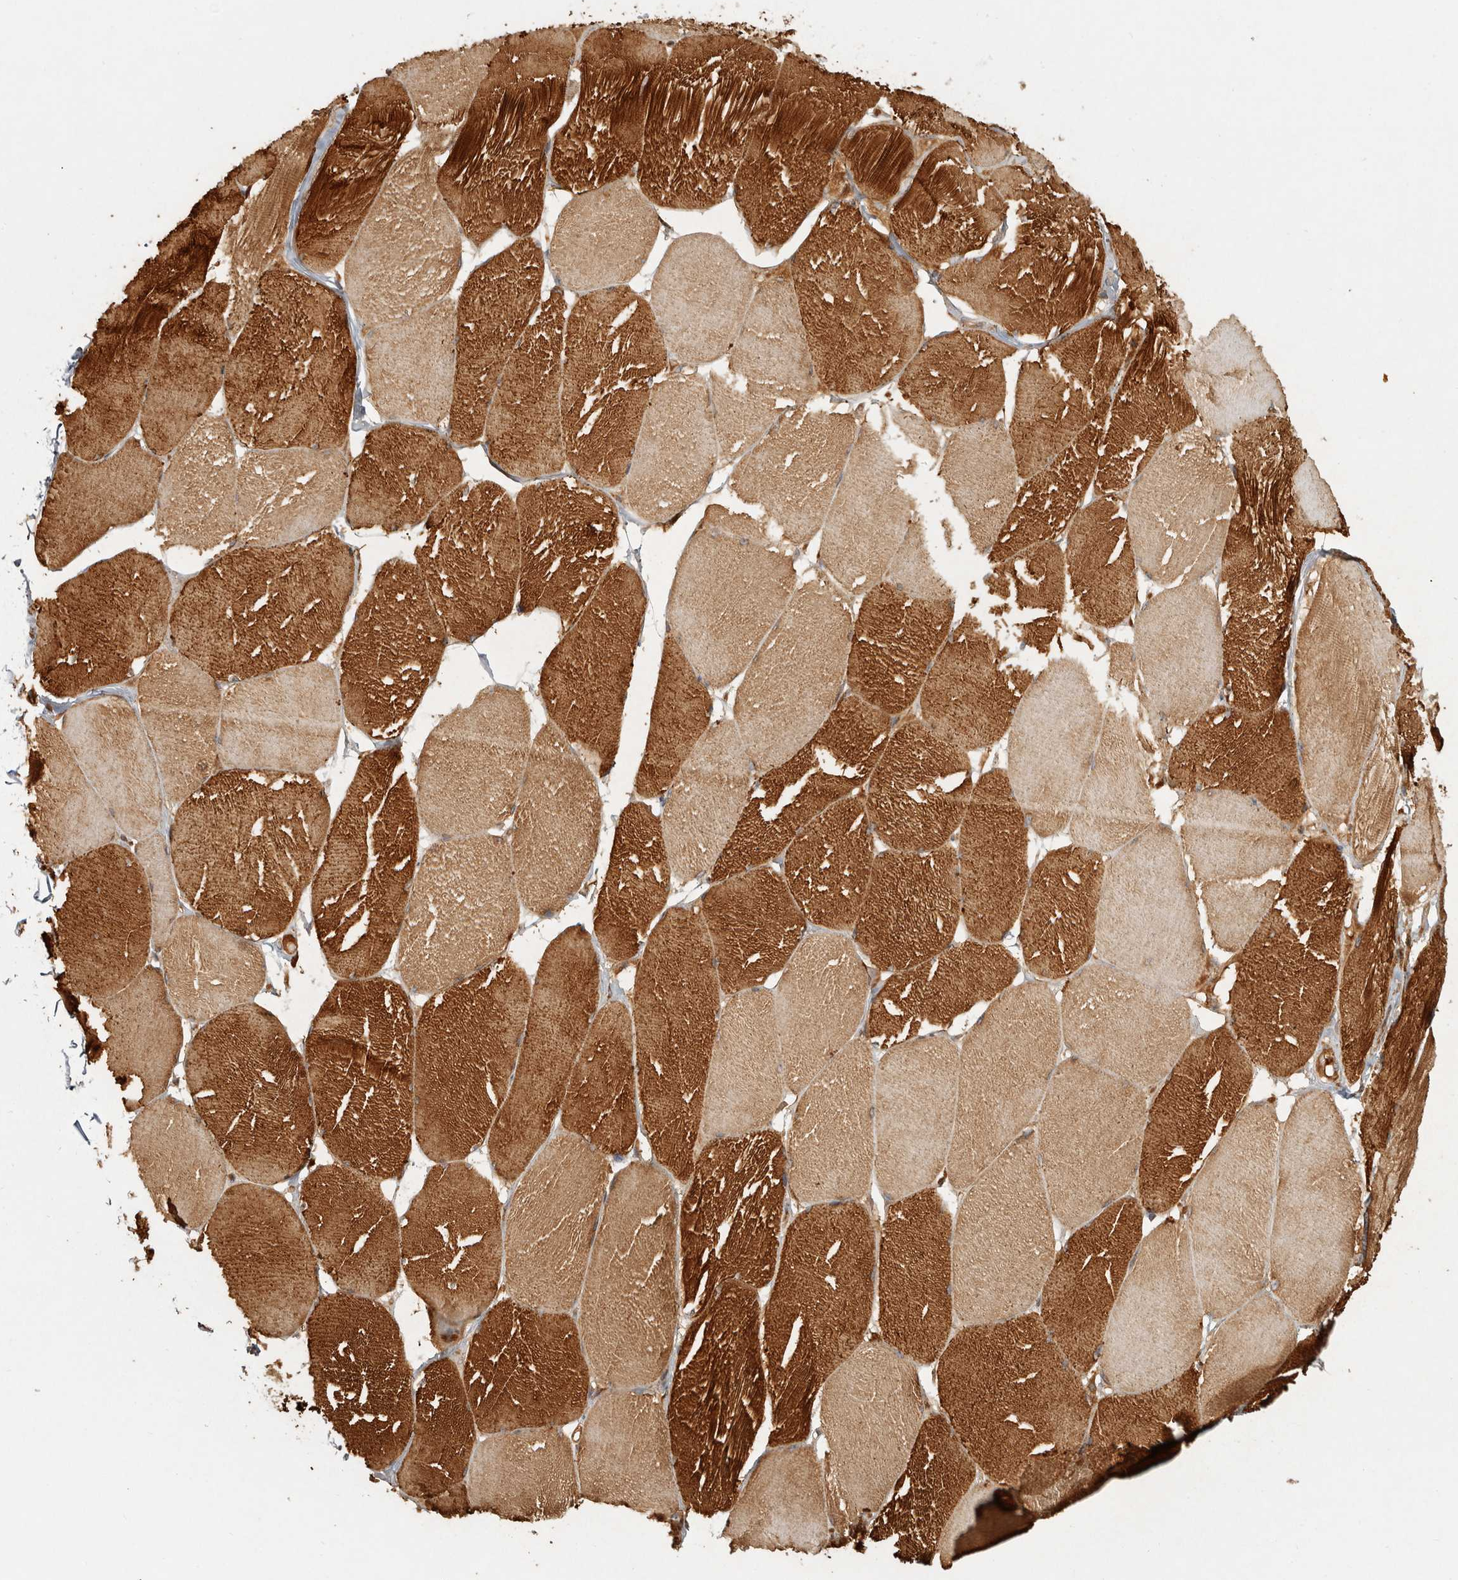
{"staining": {"intensity": "strong", "quantity": ">75%", "location": "cytoplasmic/membranous"}, "tissue": "skeletal muscle", "cell_type": "Myocytes", "image_type": "normal", "snomed": [{"axis": "morphology", "description": "Normal tissue, NOS"}, {"axis": "topography", "description": "Skin"}, {"axis": "topography", "description": "Skeletal muscle"}], "caption": "A brown stain shows strong cytoplasmic/membranous positivity of a protein in myocytes of unremarkable human skeletal muscle. The protein is stained brown, and the nuclei are stained in blue (DAB (3,3'-diaminobenzidine) IHC with brightfield microscopy, high magnification).", "gene": "CAMSAP2", "patient": {"sex": "male", "age": 83}}